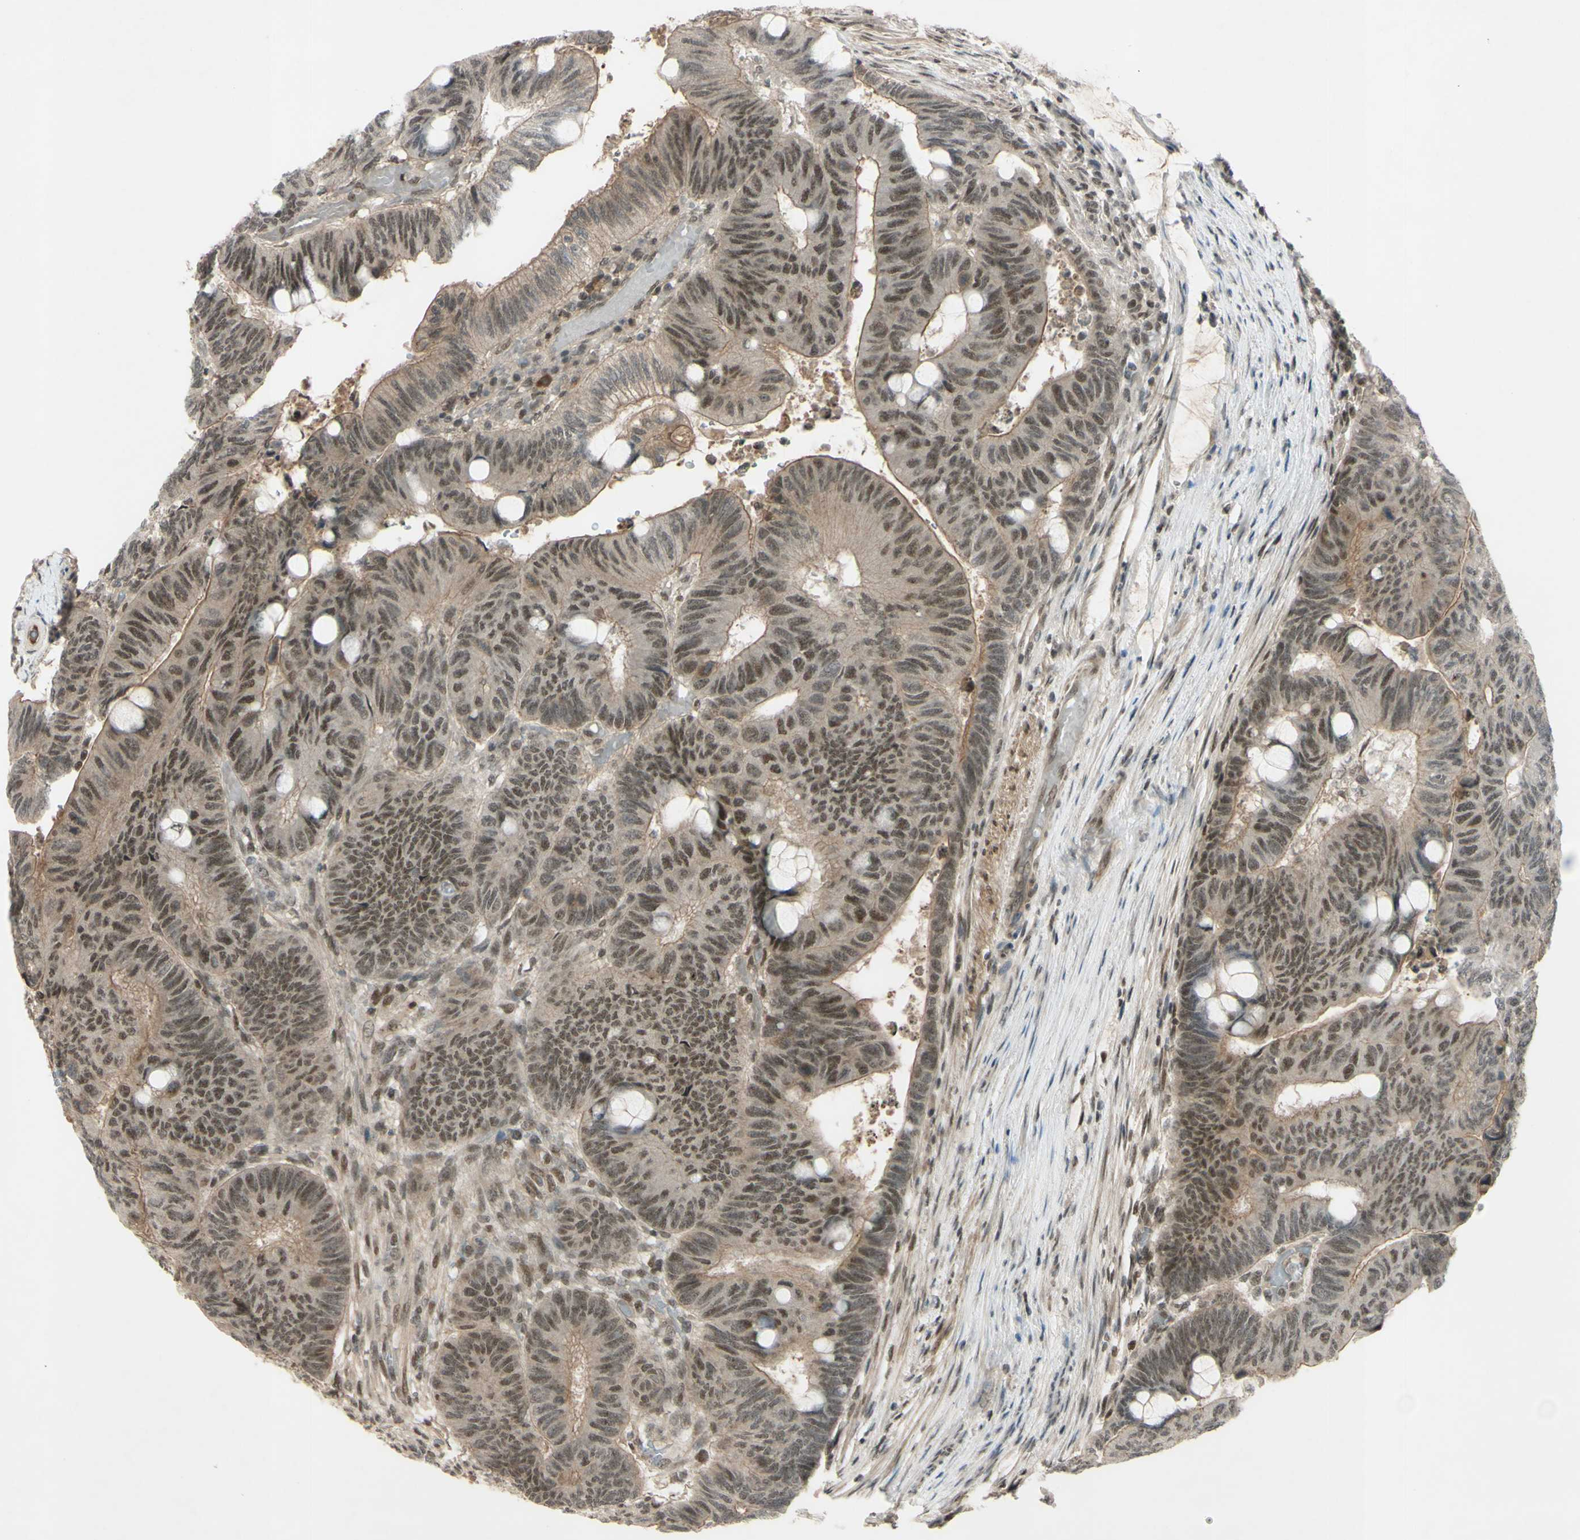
{"staining": {"intensity": "weak", "quantity": ">75%", "location": "nuclear"}, "tissue": "colorectal cancer", "cell_type": "Tumor cells", "image_type": "cancer", "snomed": [{"axis": "morphology", "description": "Normal tissue, NOS"}, {"axis": "morphology", "description": "Adenocarcinoma, NOS"}, {"axis": "topography", "description": "Rectum"}, {"axis": "topography", "description": "Peripheral nerve tissue"}], "caption": "Immunohistochemistry (DAB) staining of adenocarcinoma (colorectal) demonstrates weak nuclear protein positivity in approximately >75% of tumor cells.", "gene": "SNW1", "patient": {"sex": "male", "age": 92}}